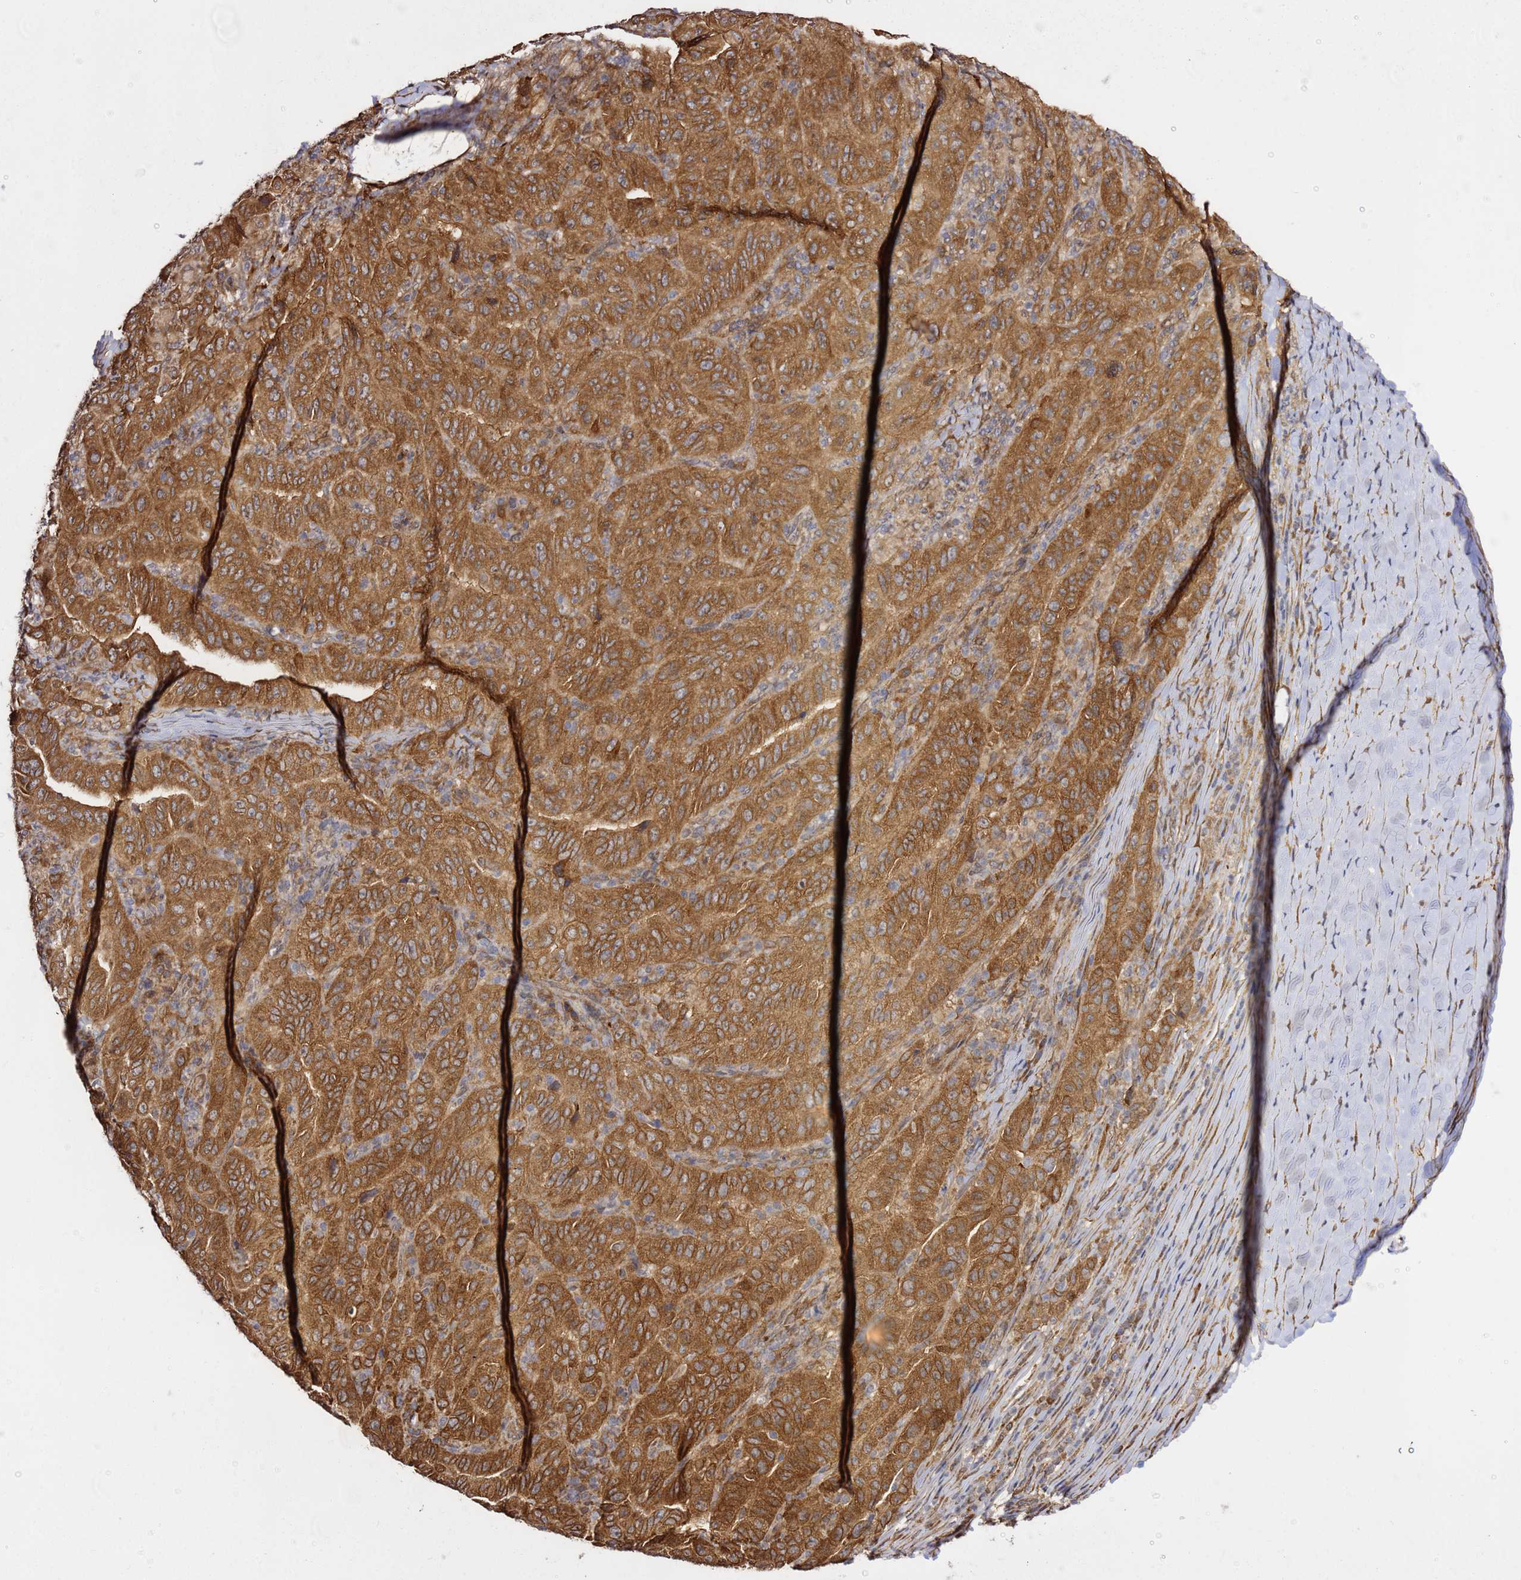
{"staining": {"intensity": "strong", "quantity": ">75%", "location": "cytoplasmic/membranous"}, "tissue": "pancreatic cancer", "cell_type": "Tumor cells", "image_type": "cancer", "snomed": [{"axis": "morphology", "description": "Adenocarcinoma, NOS"}, {"axis": "topography", "description": "Pancreas"}], "caption": "Strong cytoplasmic/membranous protein positivity is seen in about >75% of tumor cells in pancreatic adenocarcinoma.", "gene": "PRKAB2", "patient": {"sex": "male", "age": 63}}